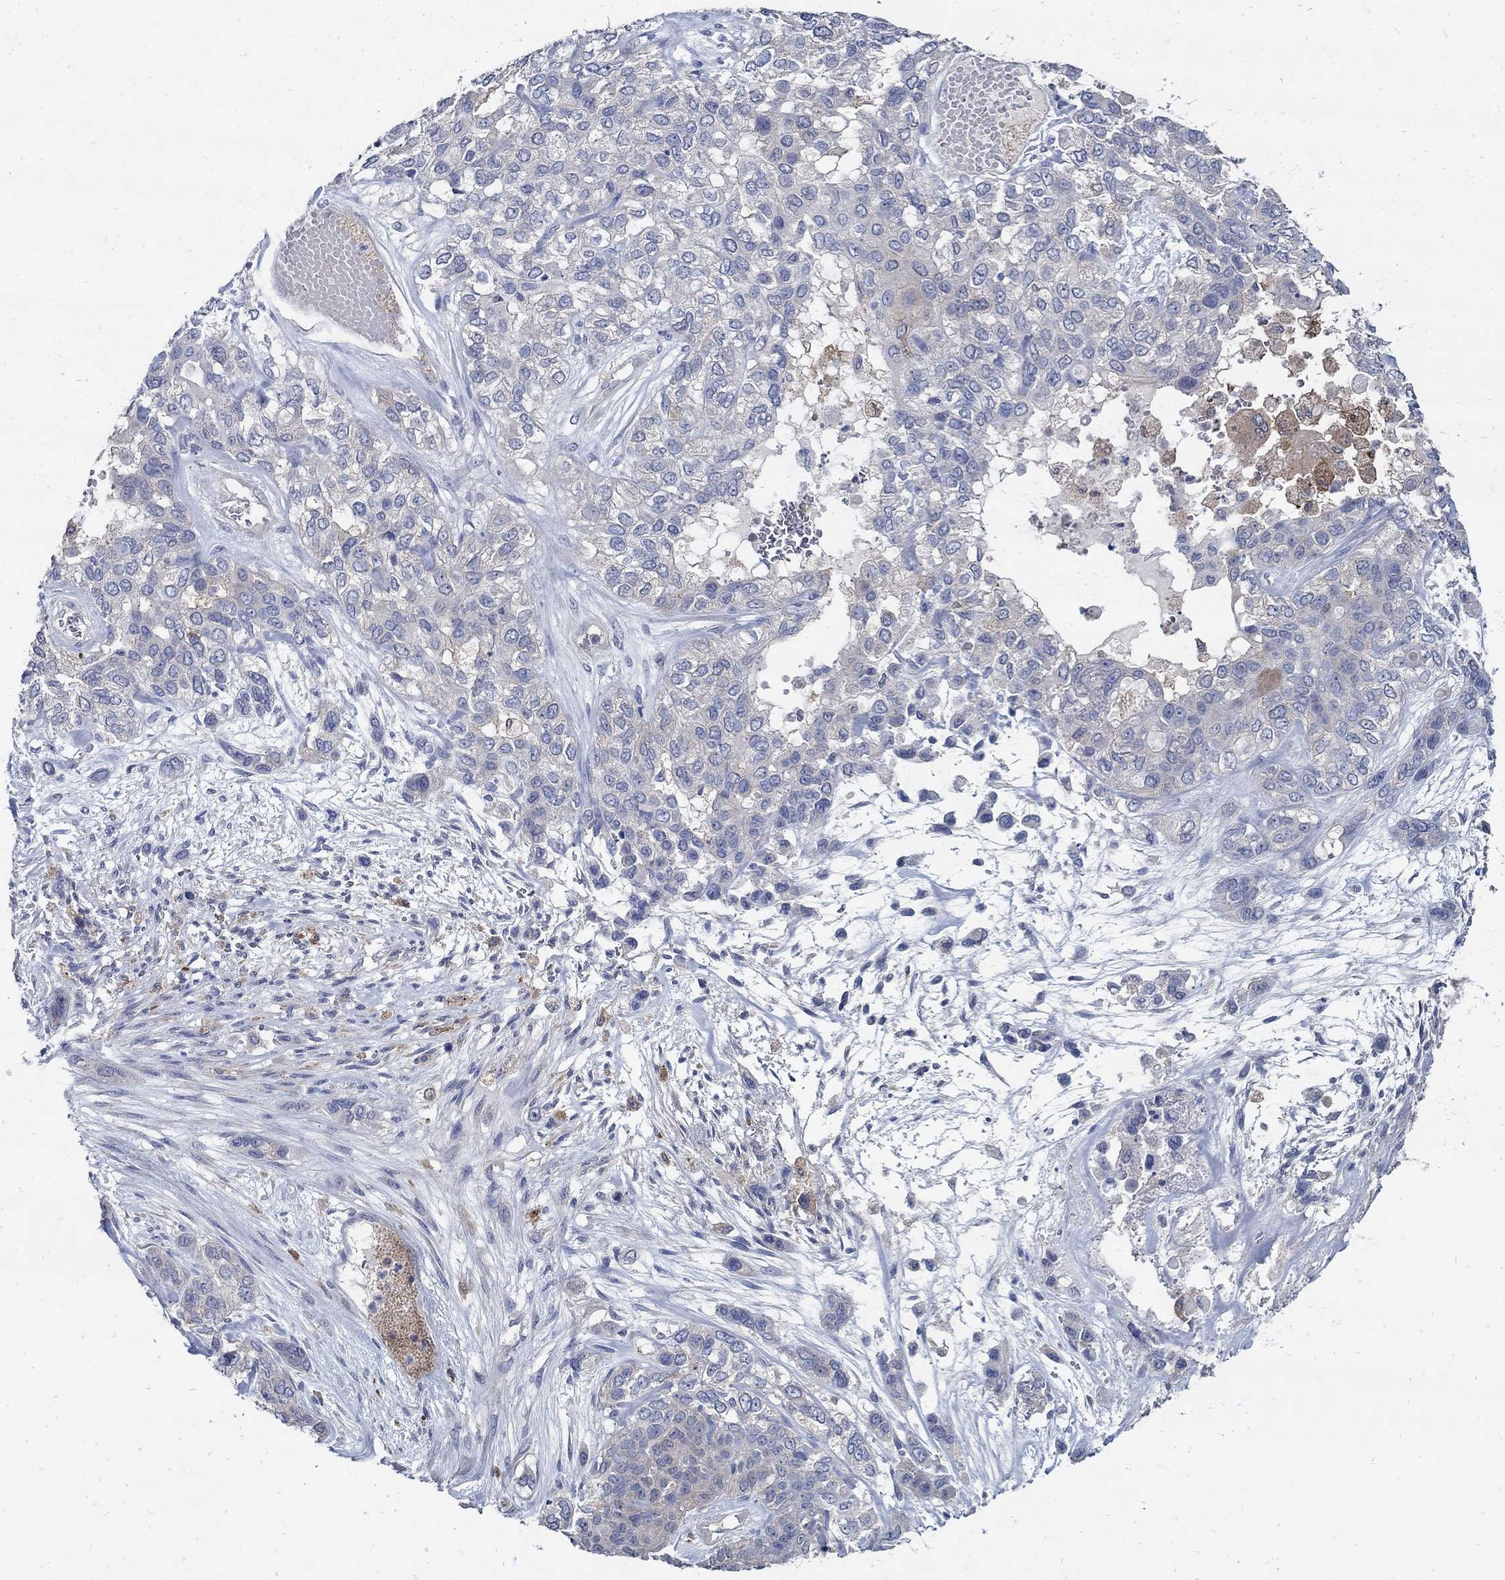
{"staining": {"intensity": "negative", "quantity": "none", "location": "none"}, "tissue": "lung cancer", "cell_type": "Tumor cells", "image_type": "cancer", "snomed": [{"axis": "morphology", "description": "Squamous cell carcinoma, NOS"}, {"axis": "topography", "description": "Lung"}], "caption": "Tumor cells are negative for brown protein staining in lung squamous cell carcinoma.", "gene": "MTHFR", "patient": {"sex": "female", "age": 70}}